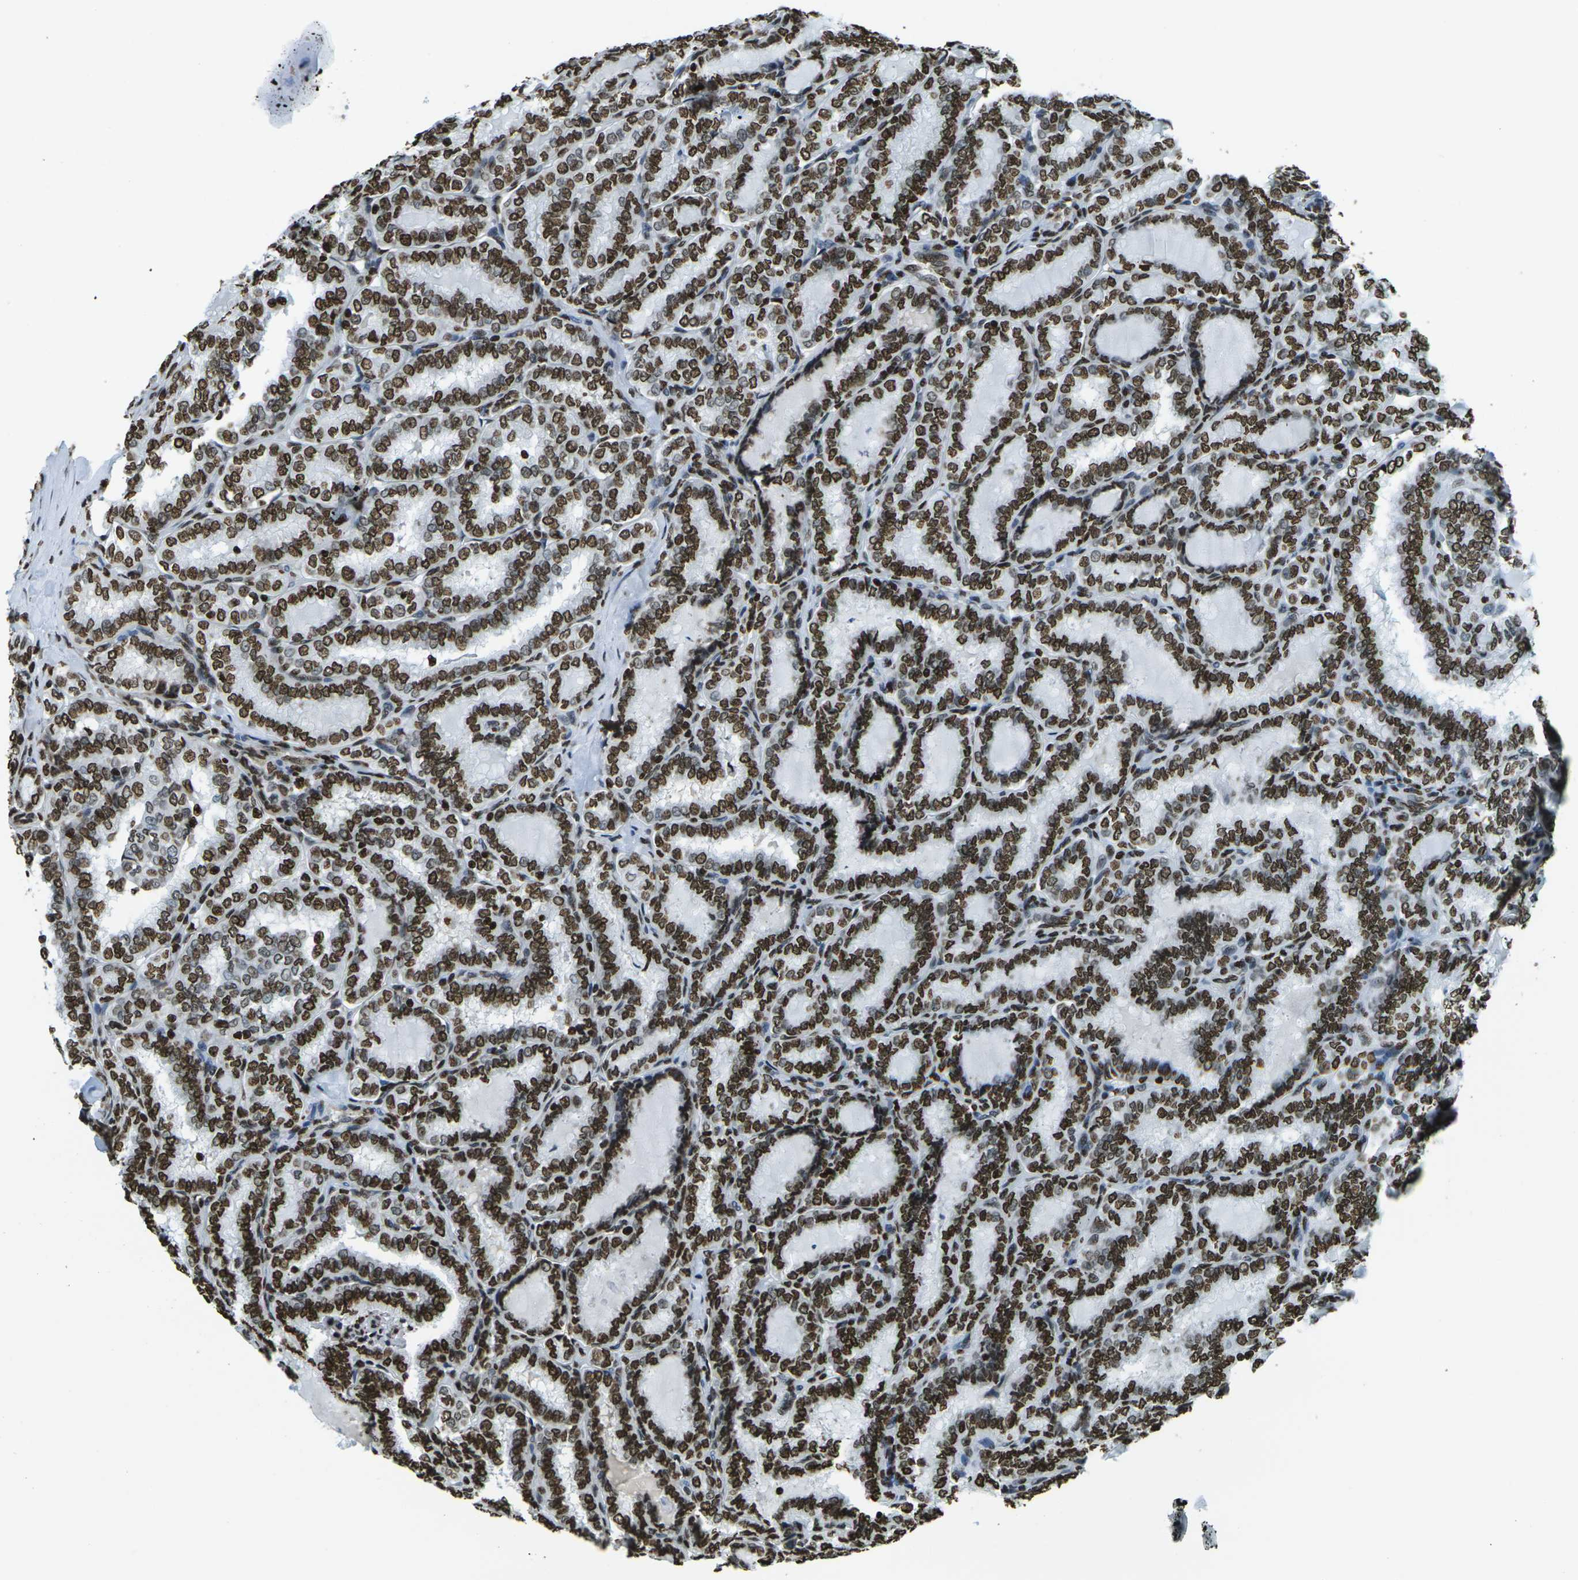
{"staining": {"intensity": "strong", "quantity": ">75%", "location": "nuclear"}, "tissue": "thyroid cancer", "cell_type": "Tumor cells", "image_type": "cancer", "snomed": [{"axis": "morphology", "description": "Normal tissue, NOS"}, {"axis": "morphology", "description": "Papillary adenocarcinoma, NOS"}, {"axis": "topography", "description": "Thyroid gland"}], "caption": "Protein staining of thyroid papillary adenocarcinoma tissue shows strong nuclear expression in approximately >75% of tumor cells. (Stains: DAB (3,3'-diaminobenzidine) in brown, nuclei in blue, Microscopy: brightfield microscopy at high magnification).", "gene": "H1-2", "patient": {"sex": "female", "age": 30}}